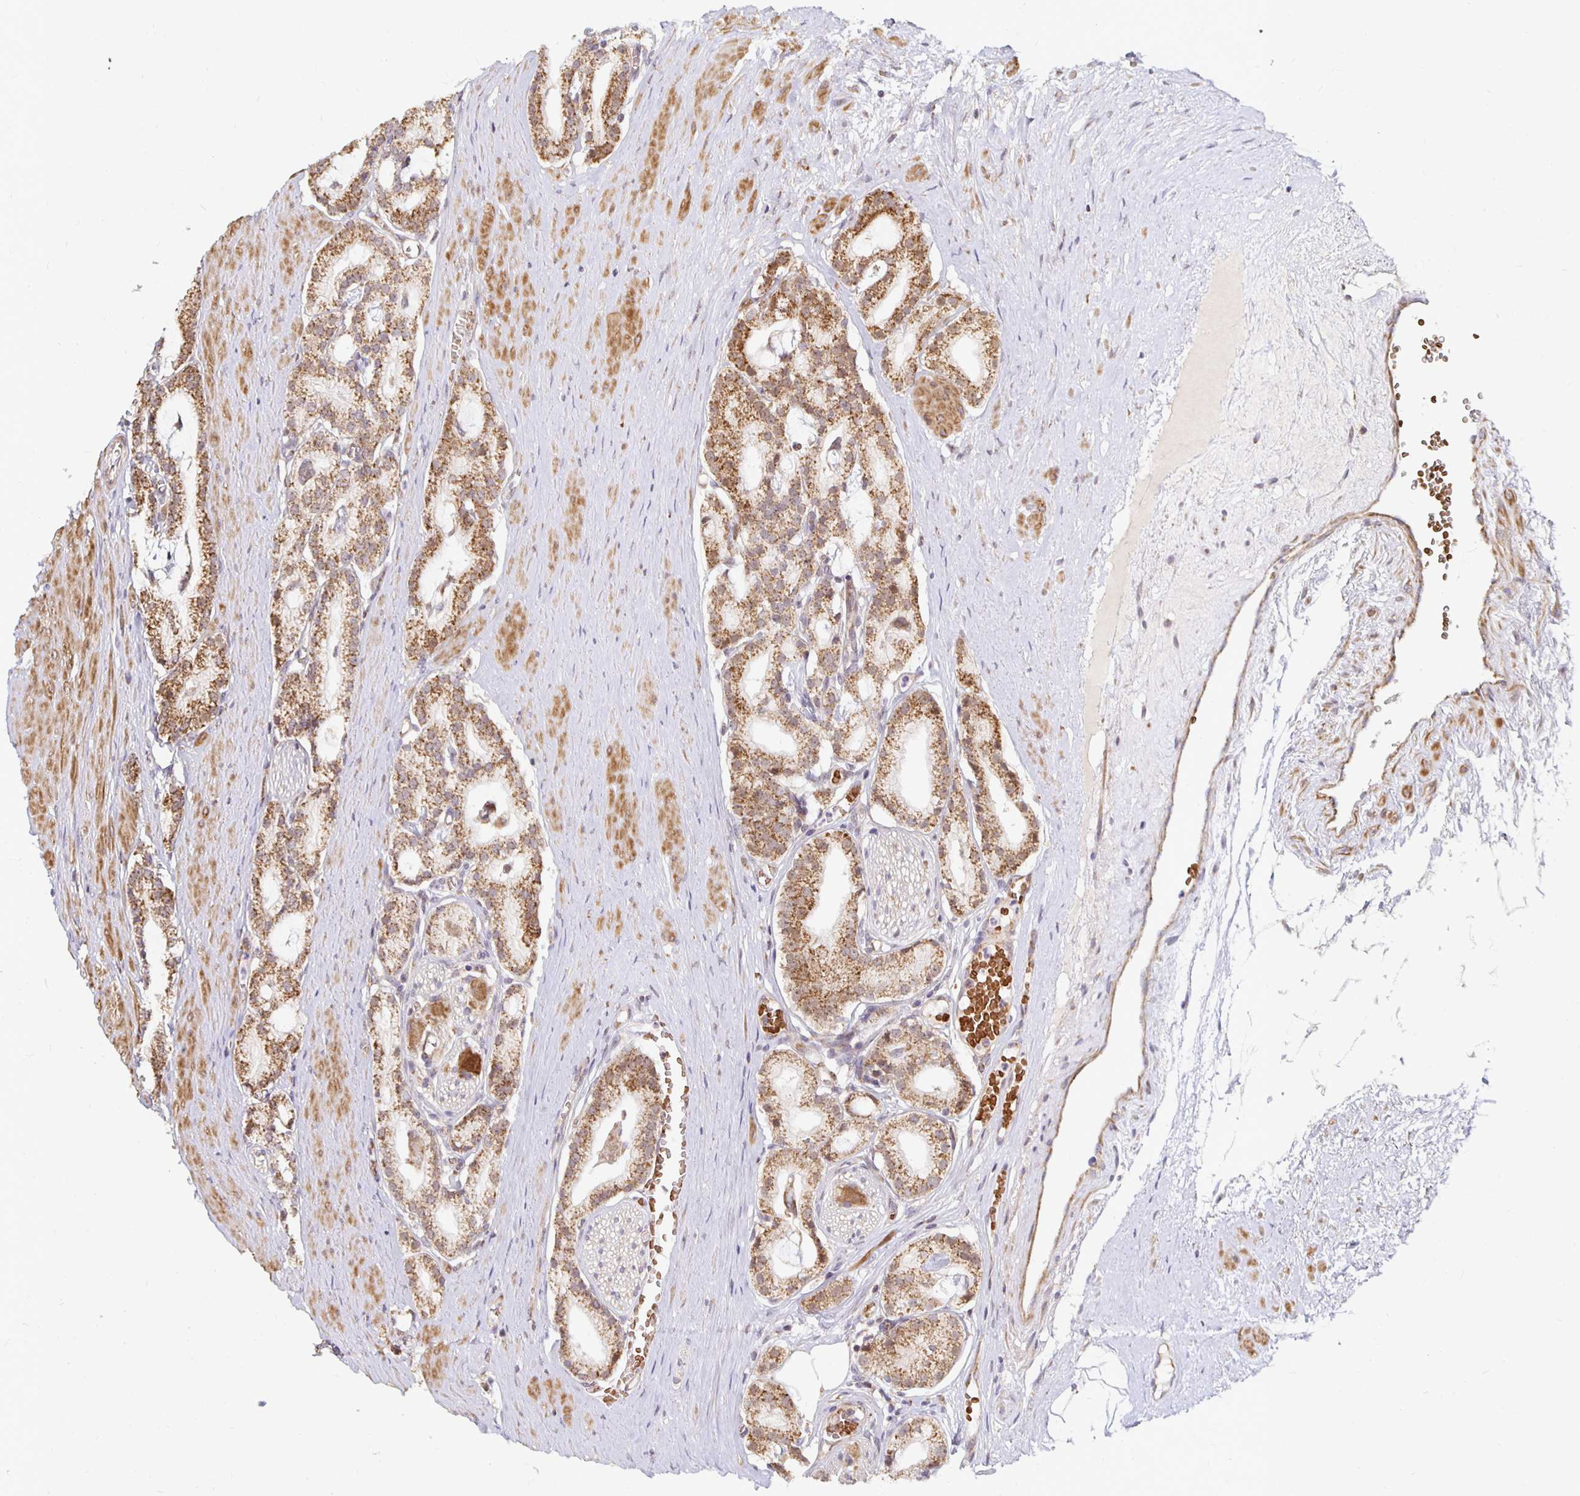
{"staining": {"intensity": "moderate", "quantity": ">75%", "location": "cytoplasmic/membranous"}, "tissue": "prostate cancer", "cell_type": "Tumor cells", "image_type": "cancer", "snomed": [{"axis": "morphology", "description": "Adenocarcinoma, High grade"}, {"axis": "topography", "description": "Prostate"}], "caption": "Immunohistochemistry (IHC) histopathology image of prostate cancer stained for a protein (brown), which demonstrates medium levels of moderate cytoplasmic/membranous staining in approximately >75% of tumor cells.", "gene": "MRPL28", "patient": {"sex": "male", "age": 71}}